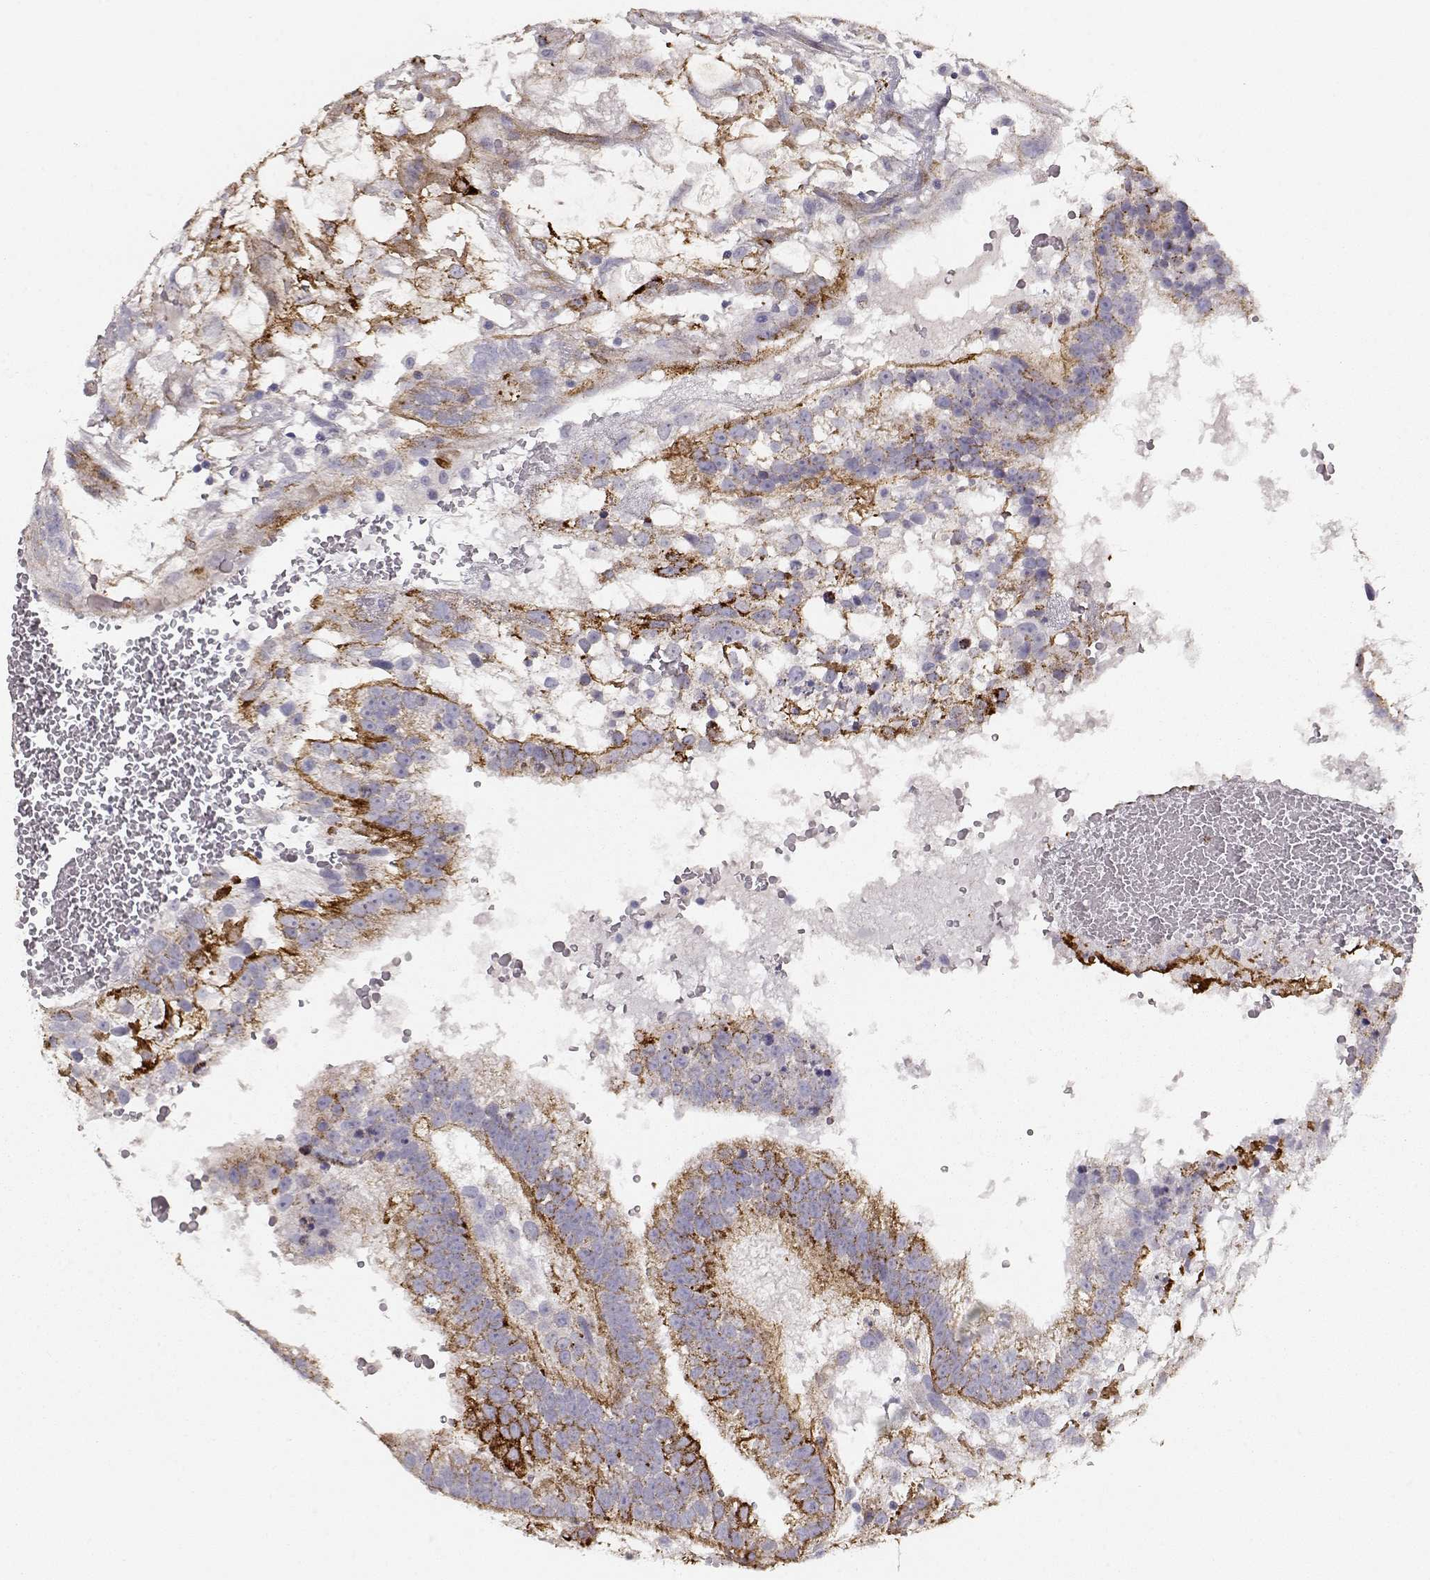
{"staining": {"intensity": "negative", "quantity": "none", "location": "none"}, "tissue": "testis cancer", "cell_type": "Tumor cells", "image_type": "cancer", "snomed": [{"axis": "morphology", "description": "Normal tissue, NOS"}, {"axis": "morphology", "description": "Carcinoma, Embryonal, NOS"}, {"axis": "topography", "description": "Testis"}, {"axis": "topography", "description": "Epididymis"}], "caption": "IHC histopathology image of embryonal carcinoma (testis) stained for a protein (brown), which exhibits no expression in tumor cells.", "gene": "LAMC1", "patient": {"sex": "male", "age": 32}}